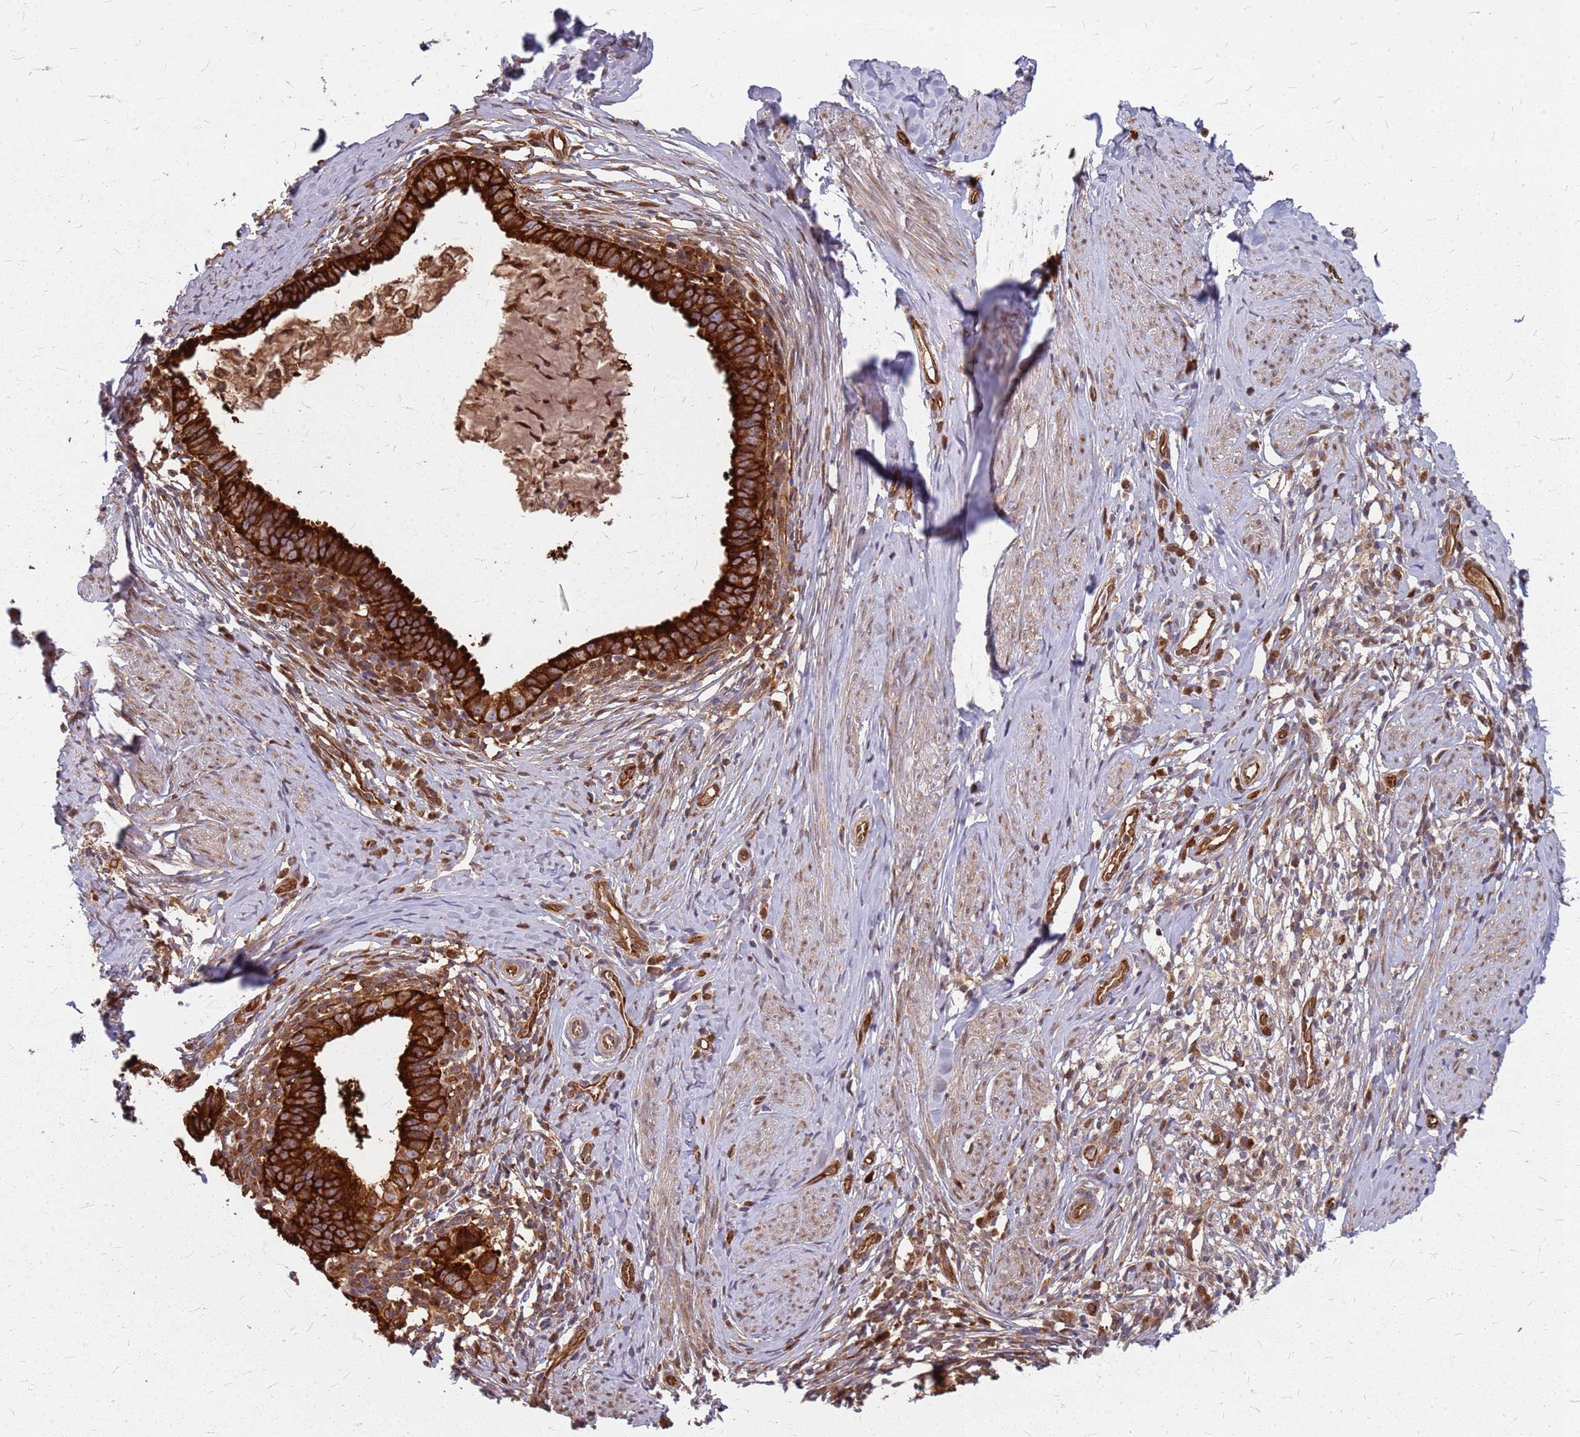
{"staining": {"intensity": "strong", "quantity": ">75%", "location": "cytoplasmic/membranous"}, "tissue": "cervical cancer", "cell_type": "Tumor cells", "image_type": "cancer", "snomed": [{"axis": "morphology", "description": "Adenocarcinoma, NOS"}, {"axis": "topography", "description": "Cervix"}], "caption": "The immunohistochemical stain highlights strong cytoplasmic/membranous expression in tumor cells of cervical cancer (adenocarcinoma) tissue. Using DAB (brown) and hematoxylin (blue) stains, captured at high magnification using brightfield microscopy.", "gene": "HDX", "patient": {"sex": "female", "age": 36}}